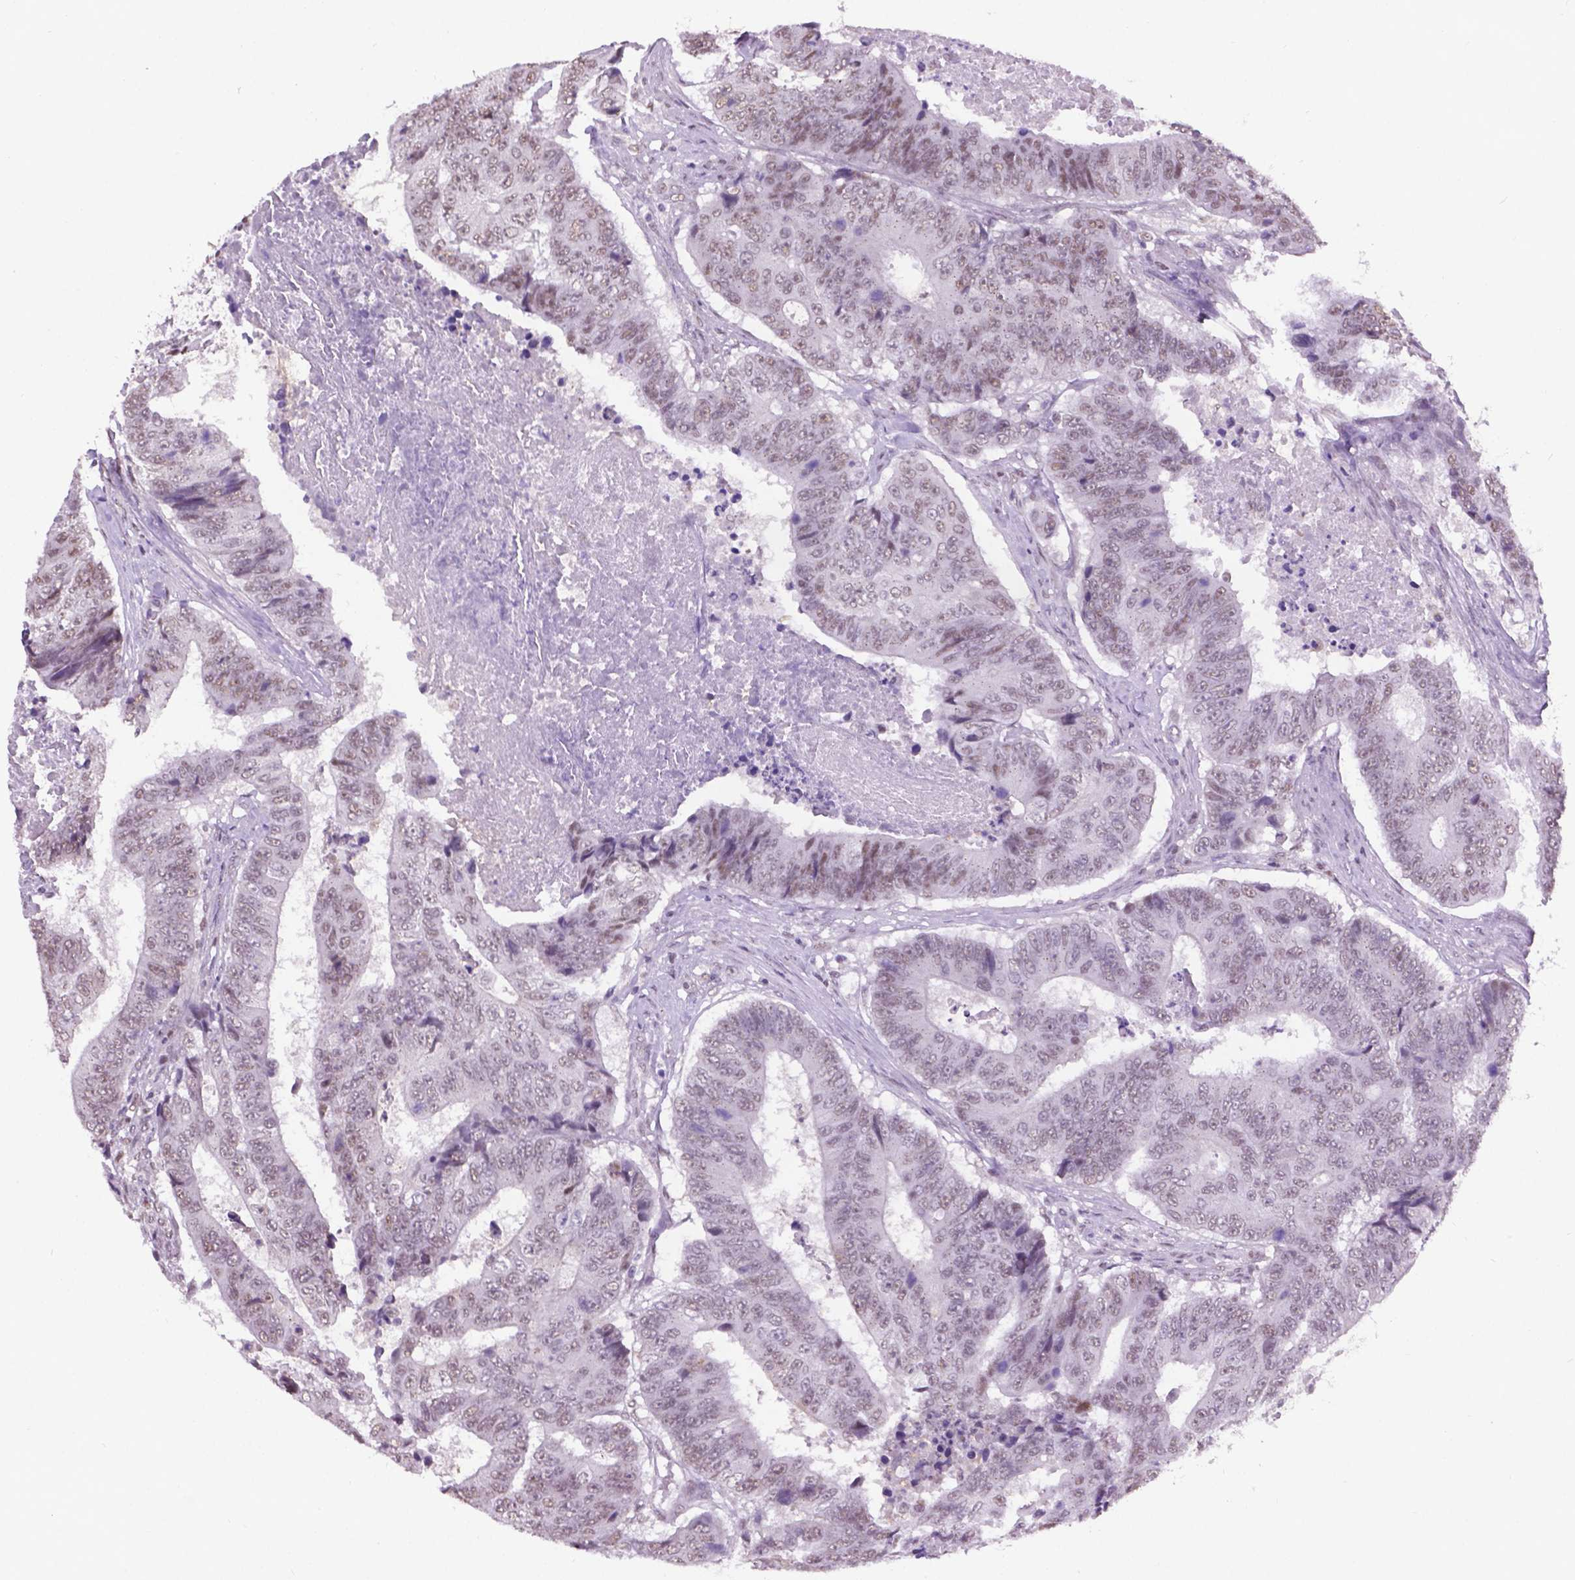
{"staining": {"intensity": "weak", "quantity": "25%-75%", "location": "nuclear"}, "tissue": "colorectal cancer", "cell_type": "Tumor cells", "image_type": "cancer", "snomed": [{"axis": "morphology", "description": "Adenocarcinoma, NOS"}, {"axis": "topography", "description": "Colon"}], "caption": "Immunohistochemical staining of adenocarcinoma (colorectal) exhibits low levels of weak nuclear protein positivity in approximately 25%-75% of tumor cells.", "gene": "ABI2", "patient": {"sex": "female", "age": 48}}